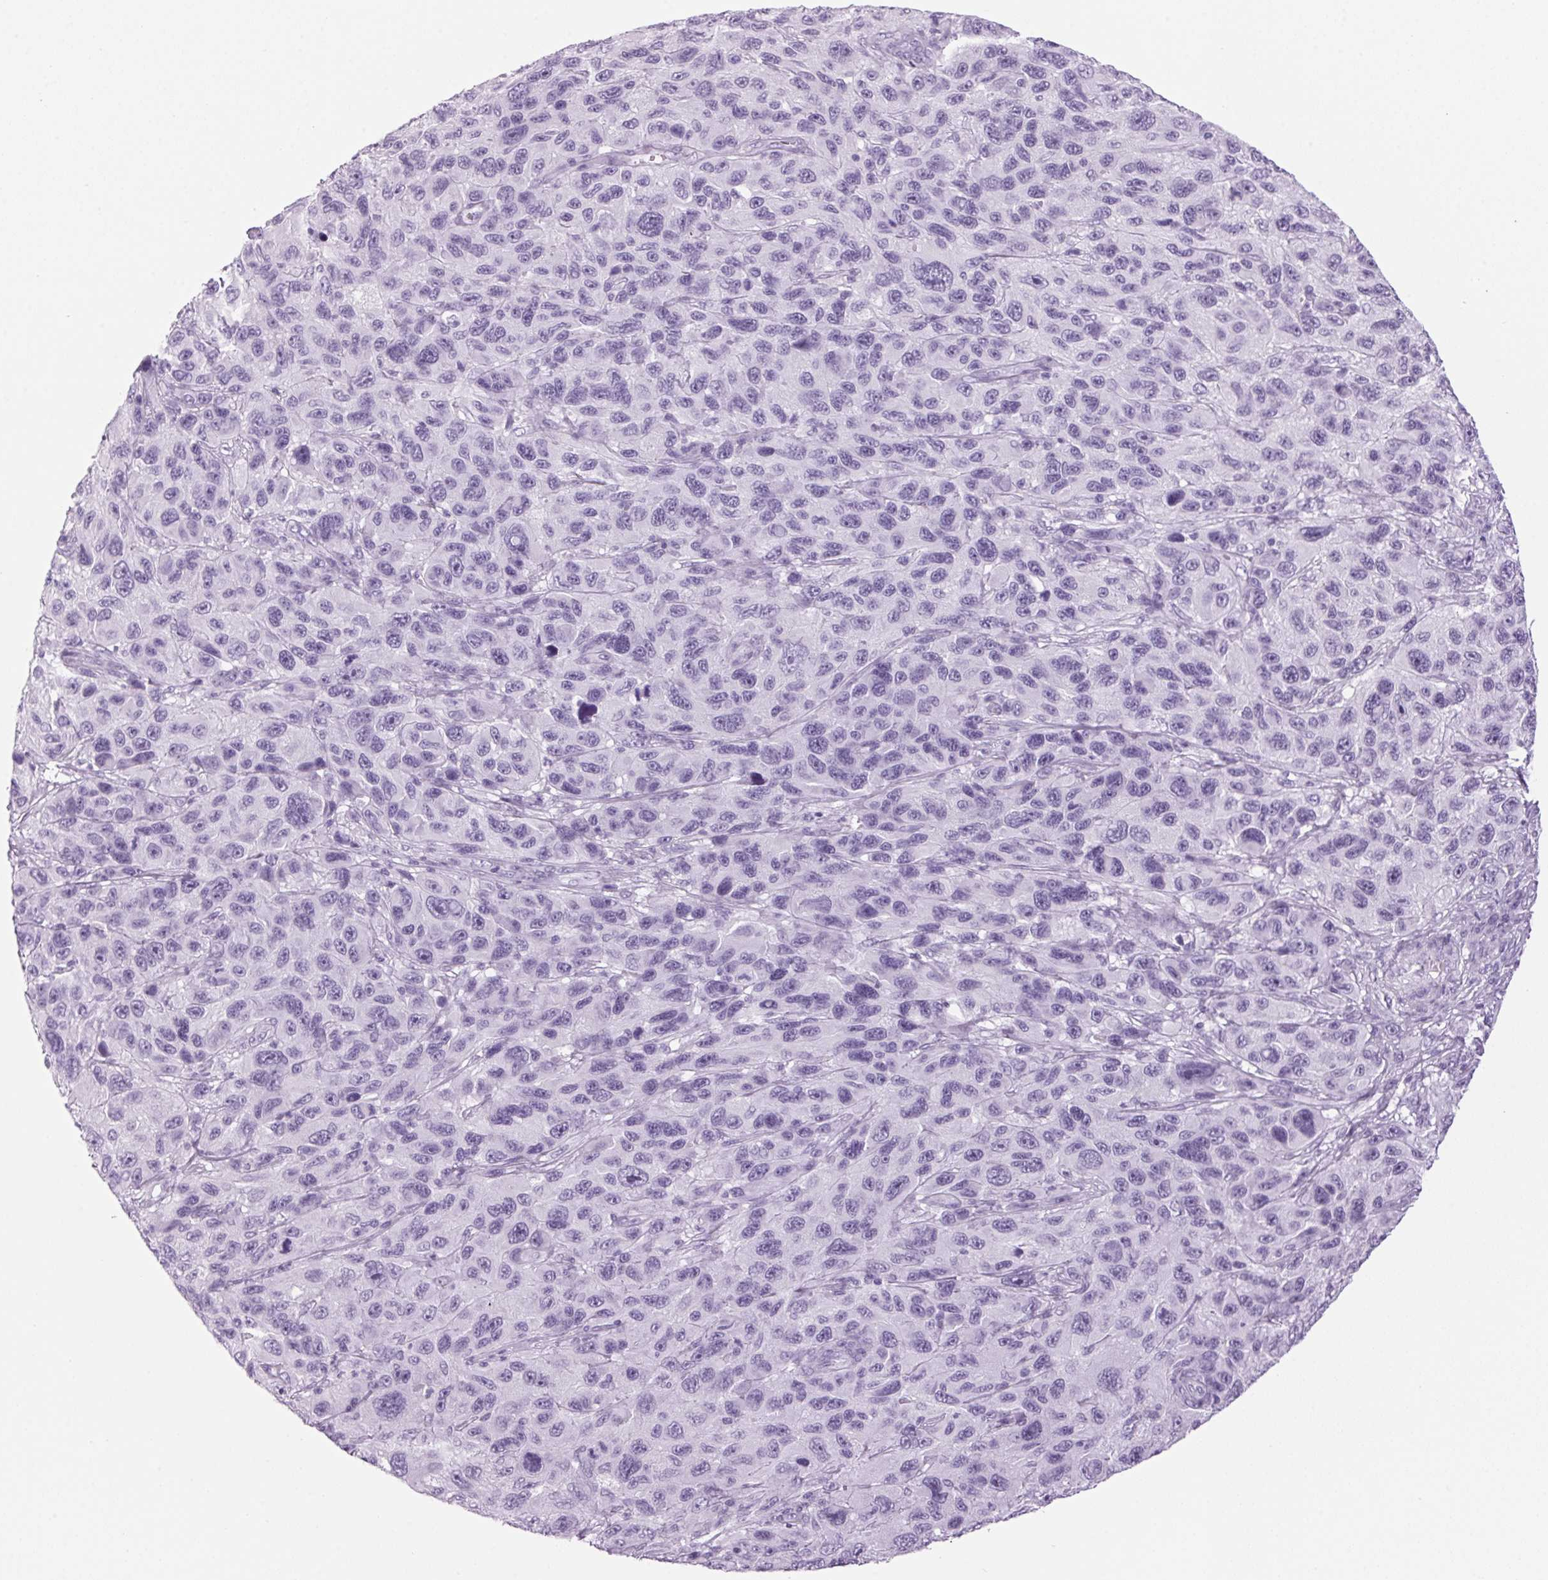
{"staining": {"intensity": "negative", "quantity": "none", "location": "none"}, "tissue": "melanoma", "cell_type": "Tumor cells", "image_type": "cancer", "snomed": [{"axis": "morphology", "description": "Malignant melanoma, NOS"}, {"axis": "topography", "description": "Skin"}], "caption": "This is an immunohistochemistry (IHC) micrograph of human malignant melanoma. There is no expression in tumor cells.", "gene": "PPP1R1A", "patient": {"sex": "male", "age": 53}}